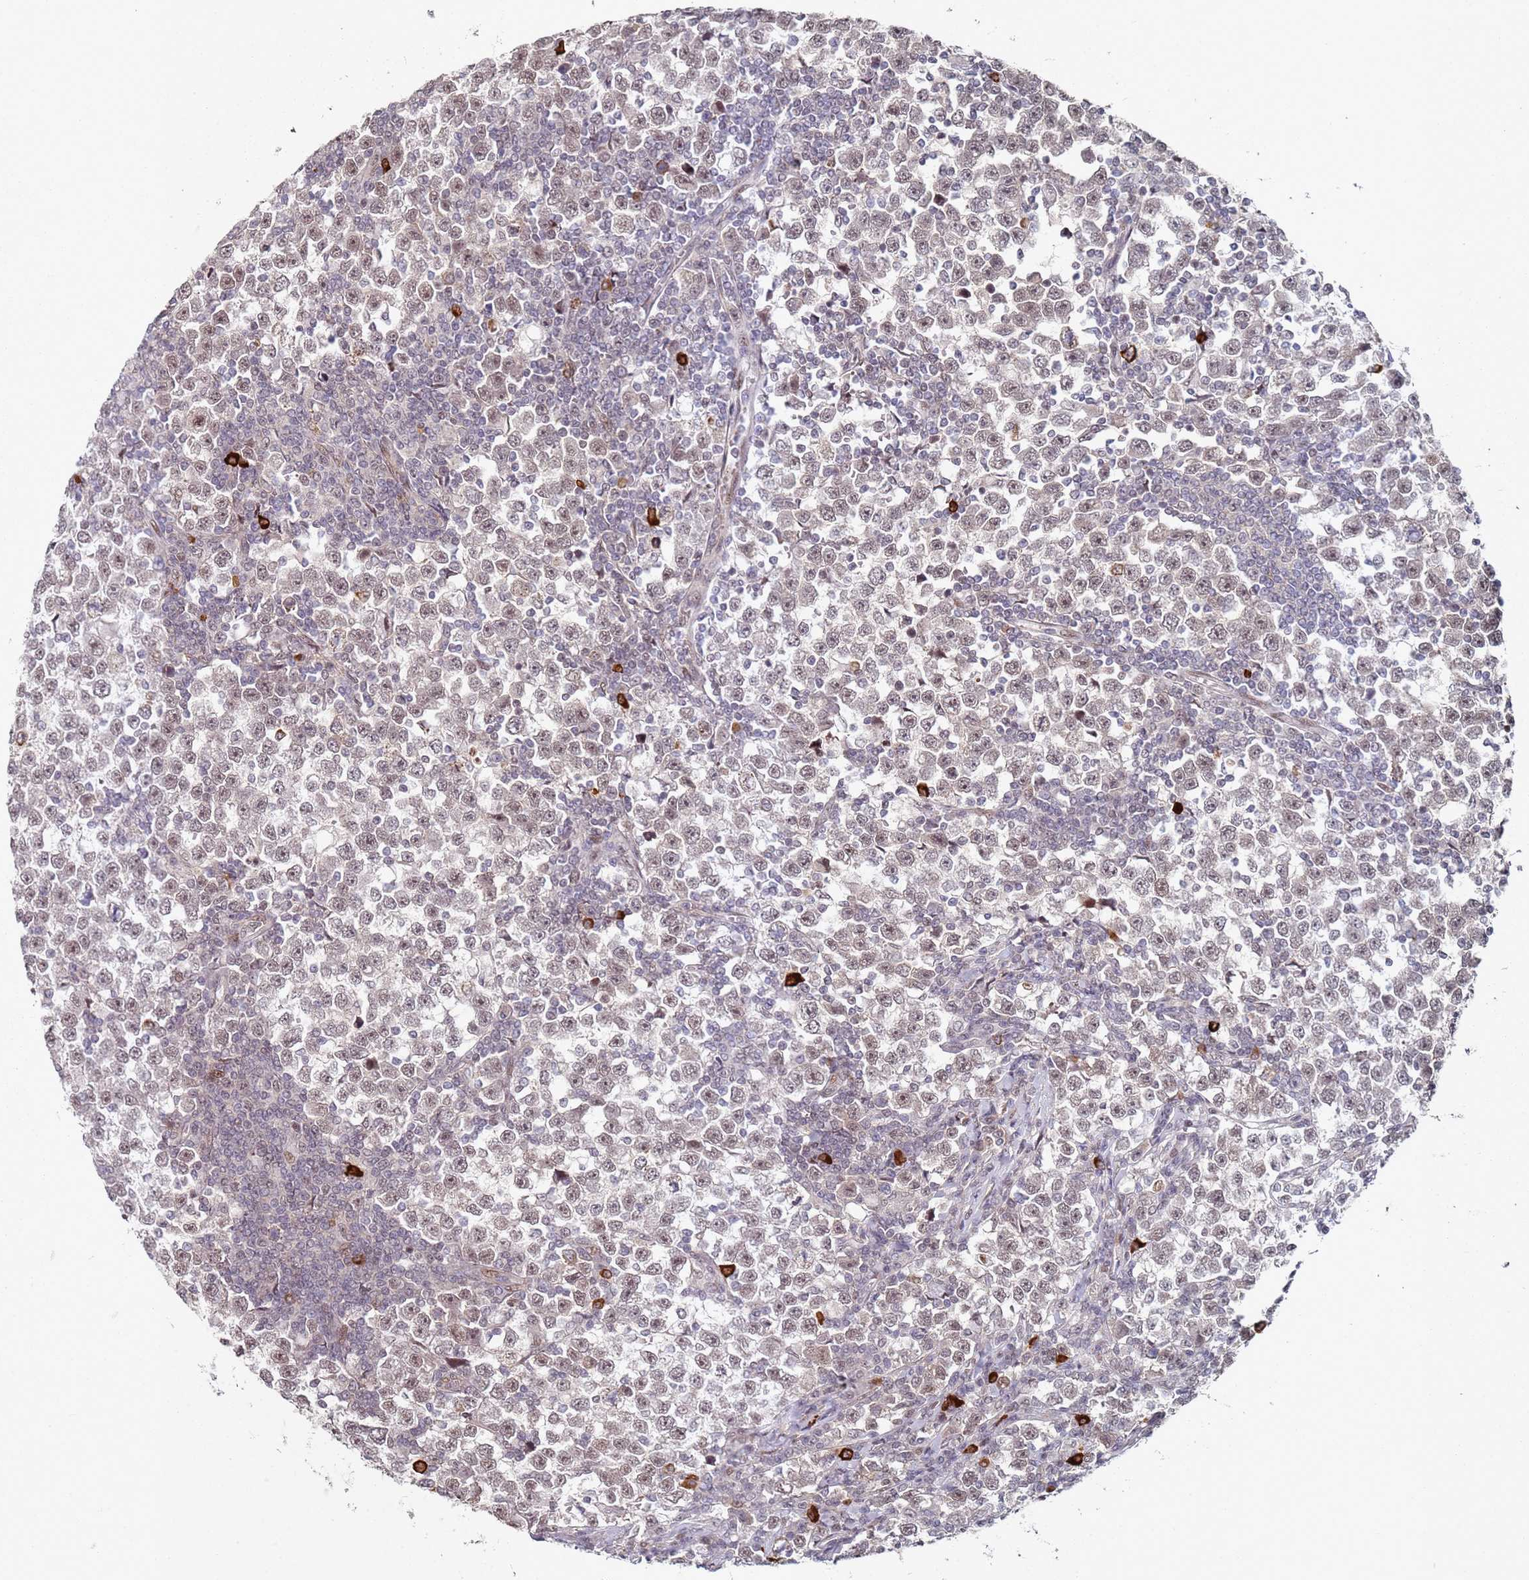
{"staining": {"intensity": "weak", "quantity": ">75%", "location": "nuclear"}, "tissue": "testis cancer", "cell_type": "Tumor cells", "image_type": "cancer", "snomed": [{"axis": "morphology", "description": "Normal tissue, NOS"}, {"axis": "morphology", "description": "Seminoma, NOS"}, {"axis": "topography", "description": "Testis"}], "caption": "Testis seminoma was stained to show a protein in brown. There is low levels of weak nuclear staining in about >75% of tumor cells.", "gene": "ATF6B", "patient": {"sex": "male", "age": 43}}